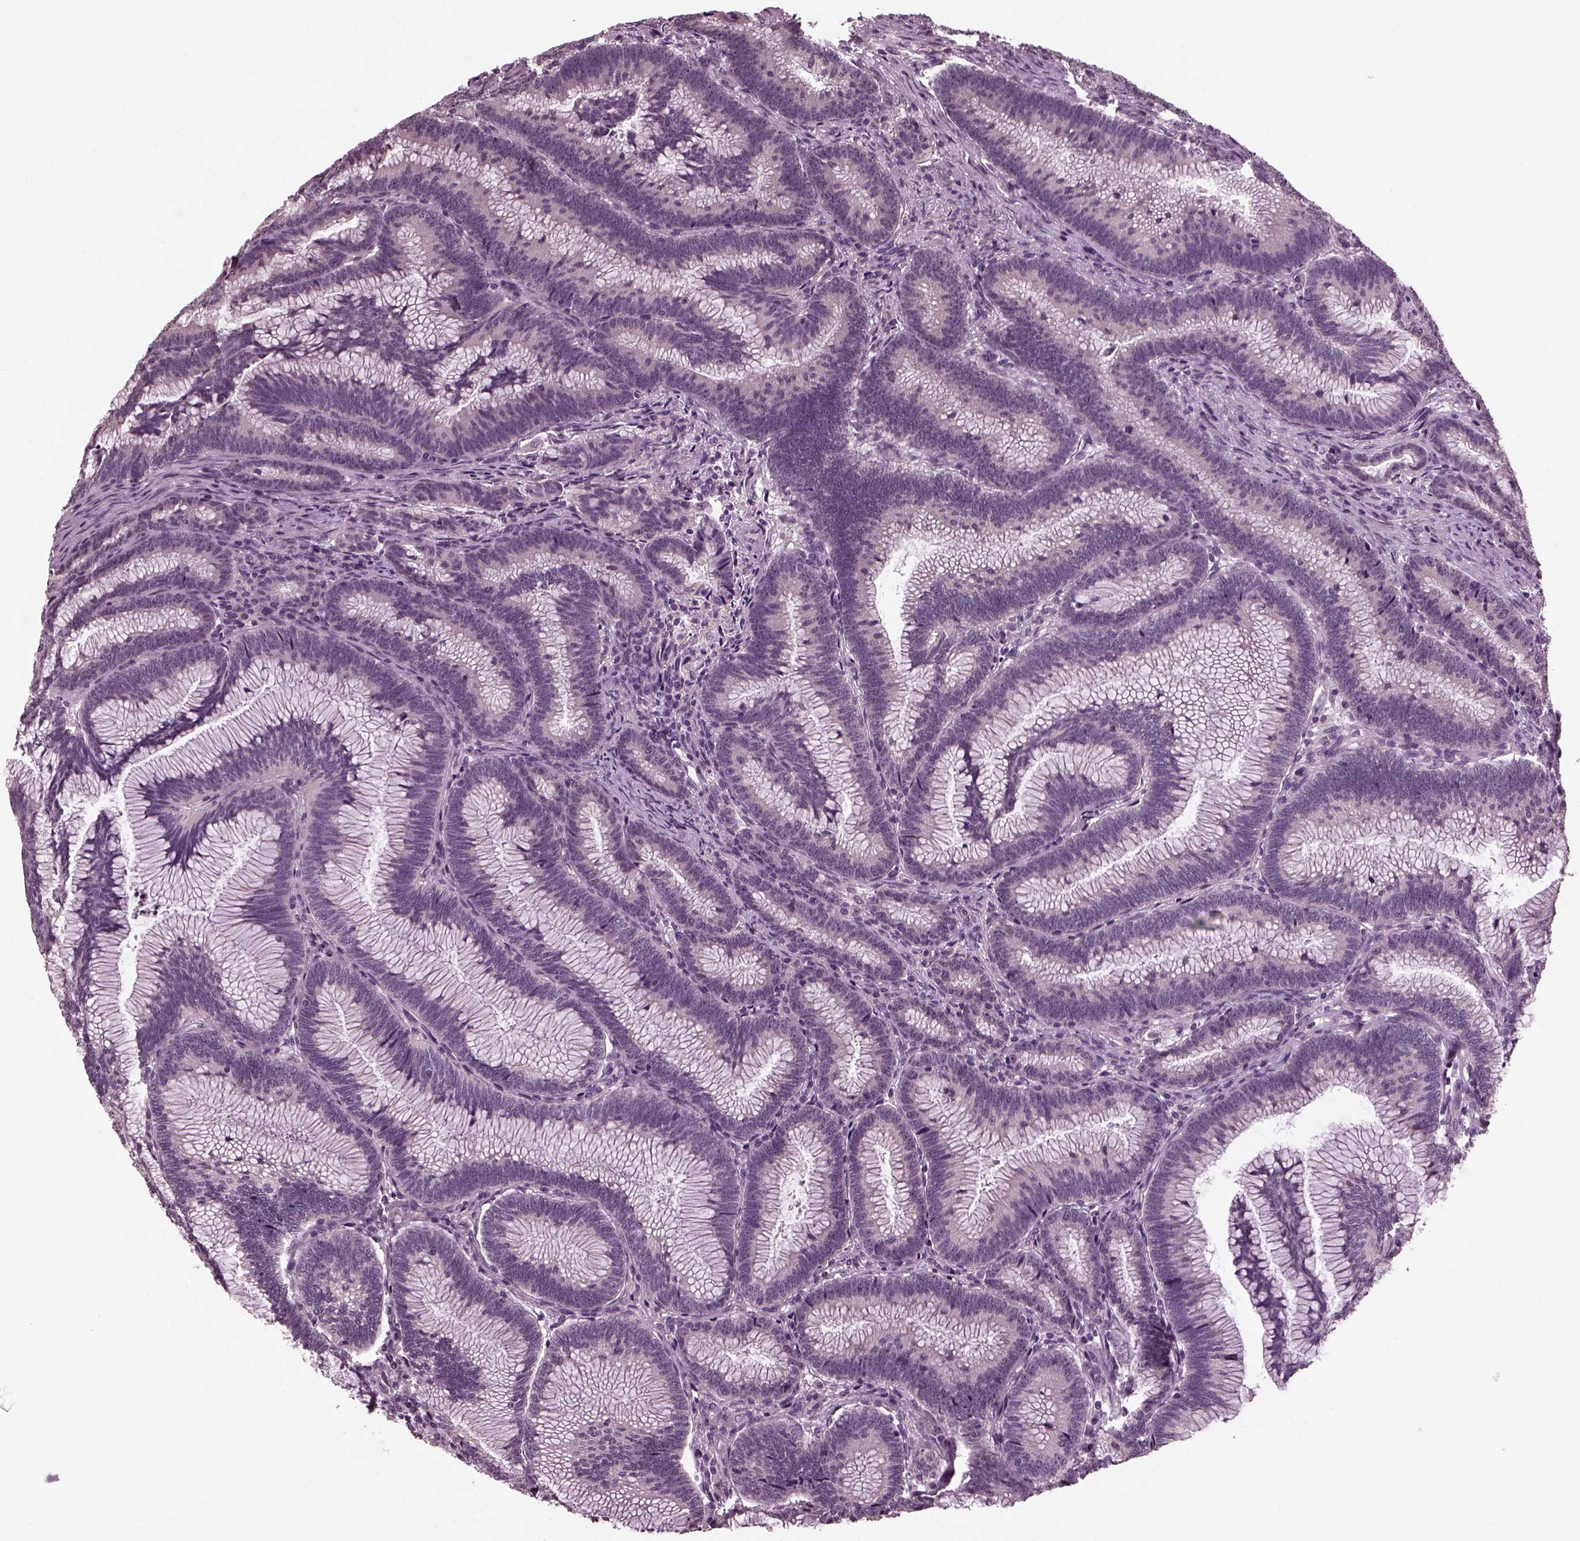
{"staining": {"intensity": "negative", "quantity": "none", "location": "none"}, "tissue": "colorectal cancer", "cell_type": "Tumor cells", "image_type": "cancer", "snomed": [{"axis": "morphology", "description": "Adenocarcinoma, NOS"}, {"axis": "topography", "description": "Colon"}], "caption": "DAB (3,3'-diaminobenzidine) immunohistochemical staining of colorectal cancer exhibits no significant positivity in tumor cells.", "gene": "CLCN4", "patient": {"sex": "female", "age": 78}}